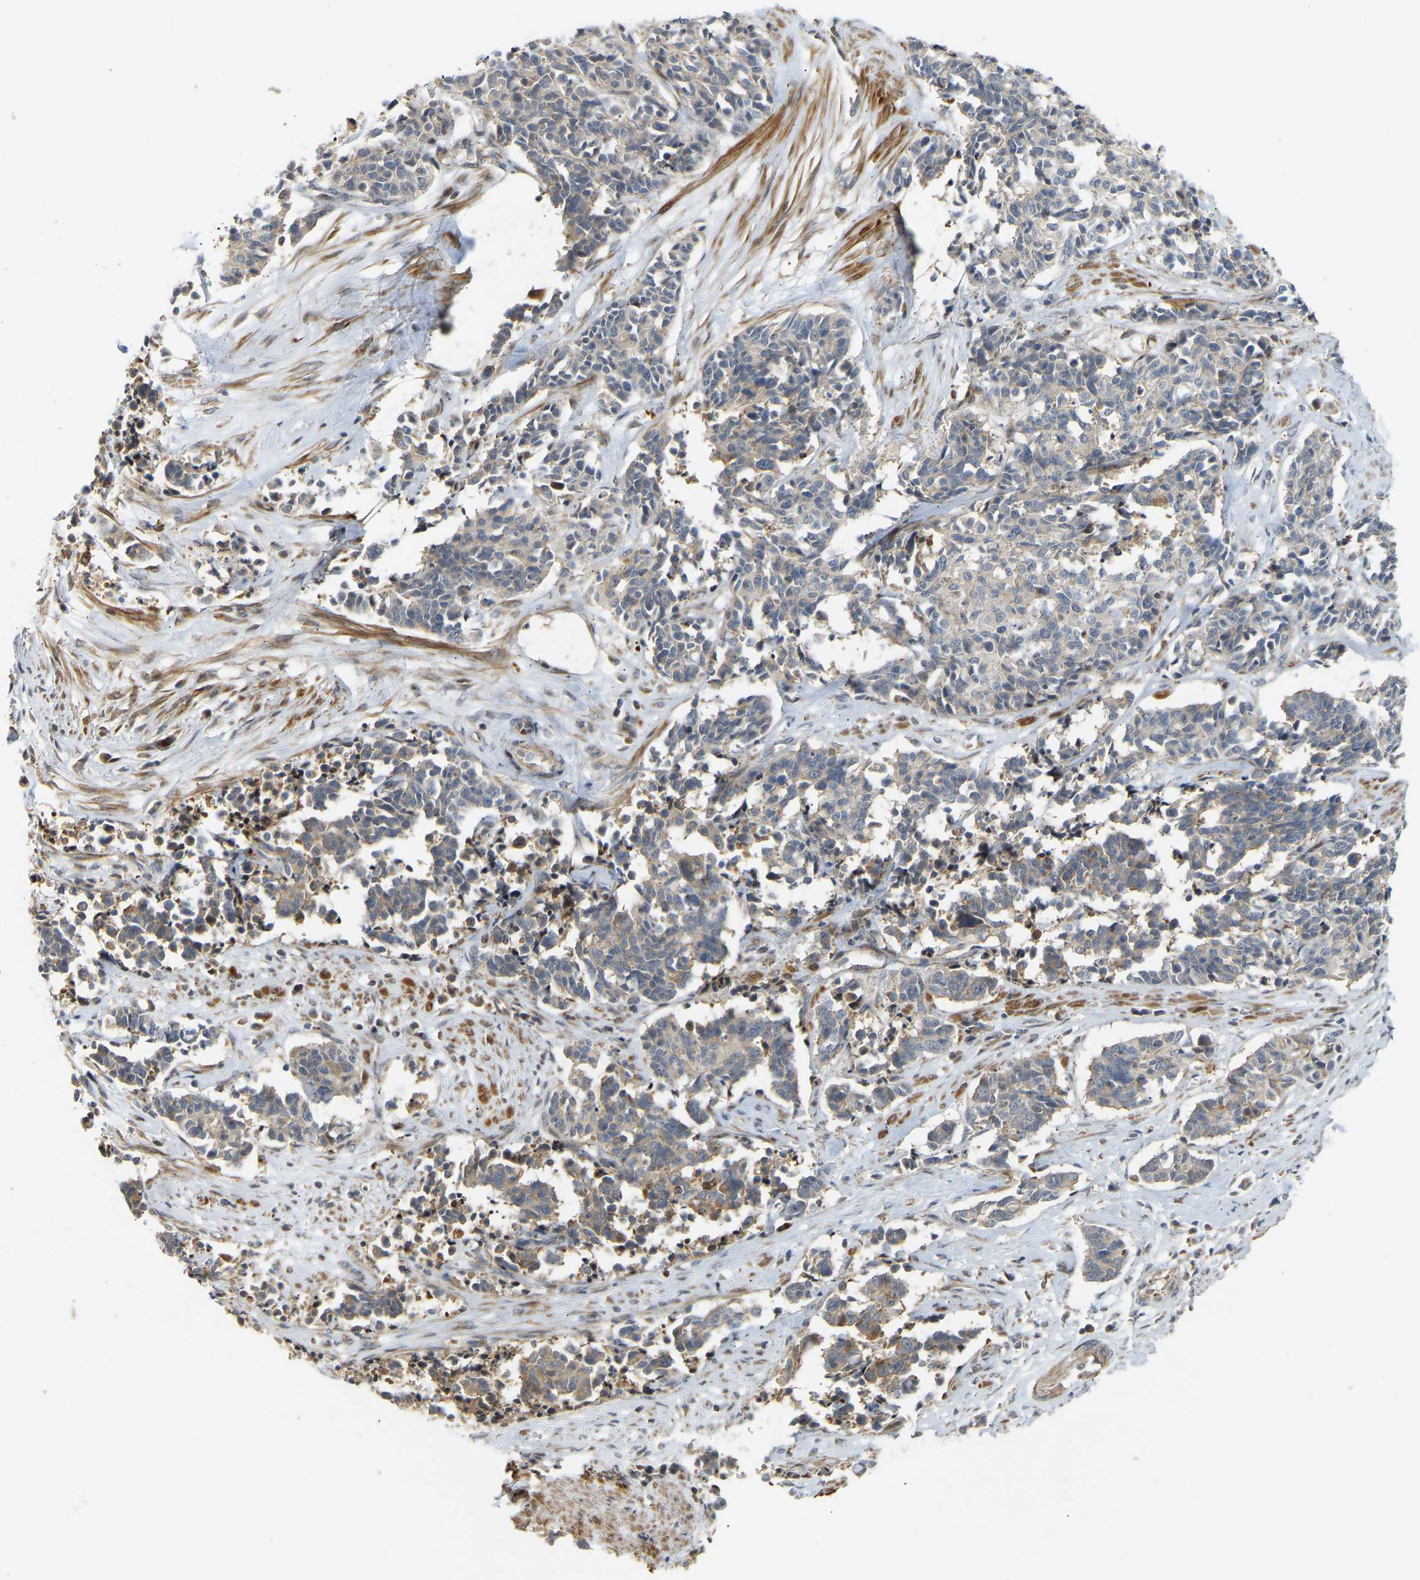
{"staining": {"intensity": "weak", "quantity": "25%-75%", "location": "cytoplasmic/membranous"}, "tissue": "cervical cancer", "cell_type": "Tumor cells", "image_type": "cancer", "snomed": [{"axis": "morphology", "description": "Squamous cell carcinoma, NOS"}, {"axis": "topography", "description": "Cervix"}], "caption": "There is low levels of weak cytoplasmic/membranous expression in tumor cells of cervical cancer (squamous cell carcinoma), as demonstrated by immunohistochemical staining (brown color).", "gene": "POGLUT2", "patient": {"sex": "female", "age": 35}}